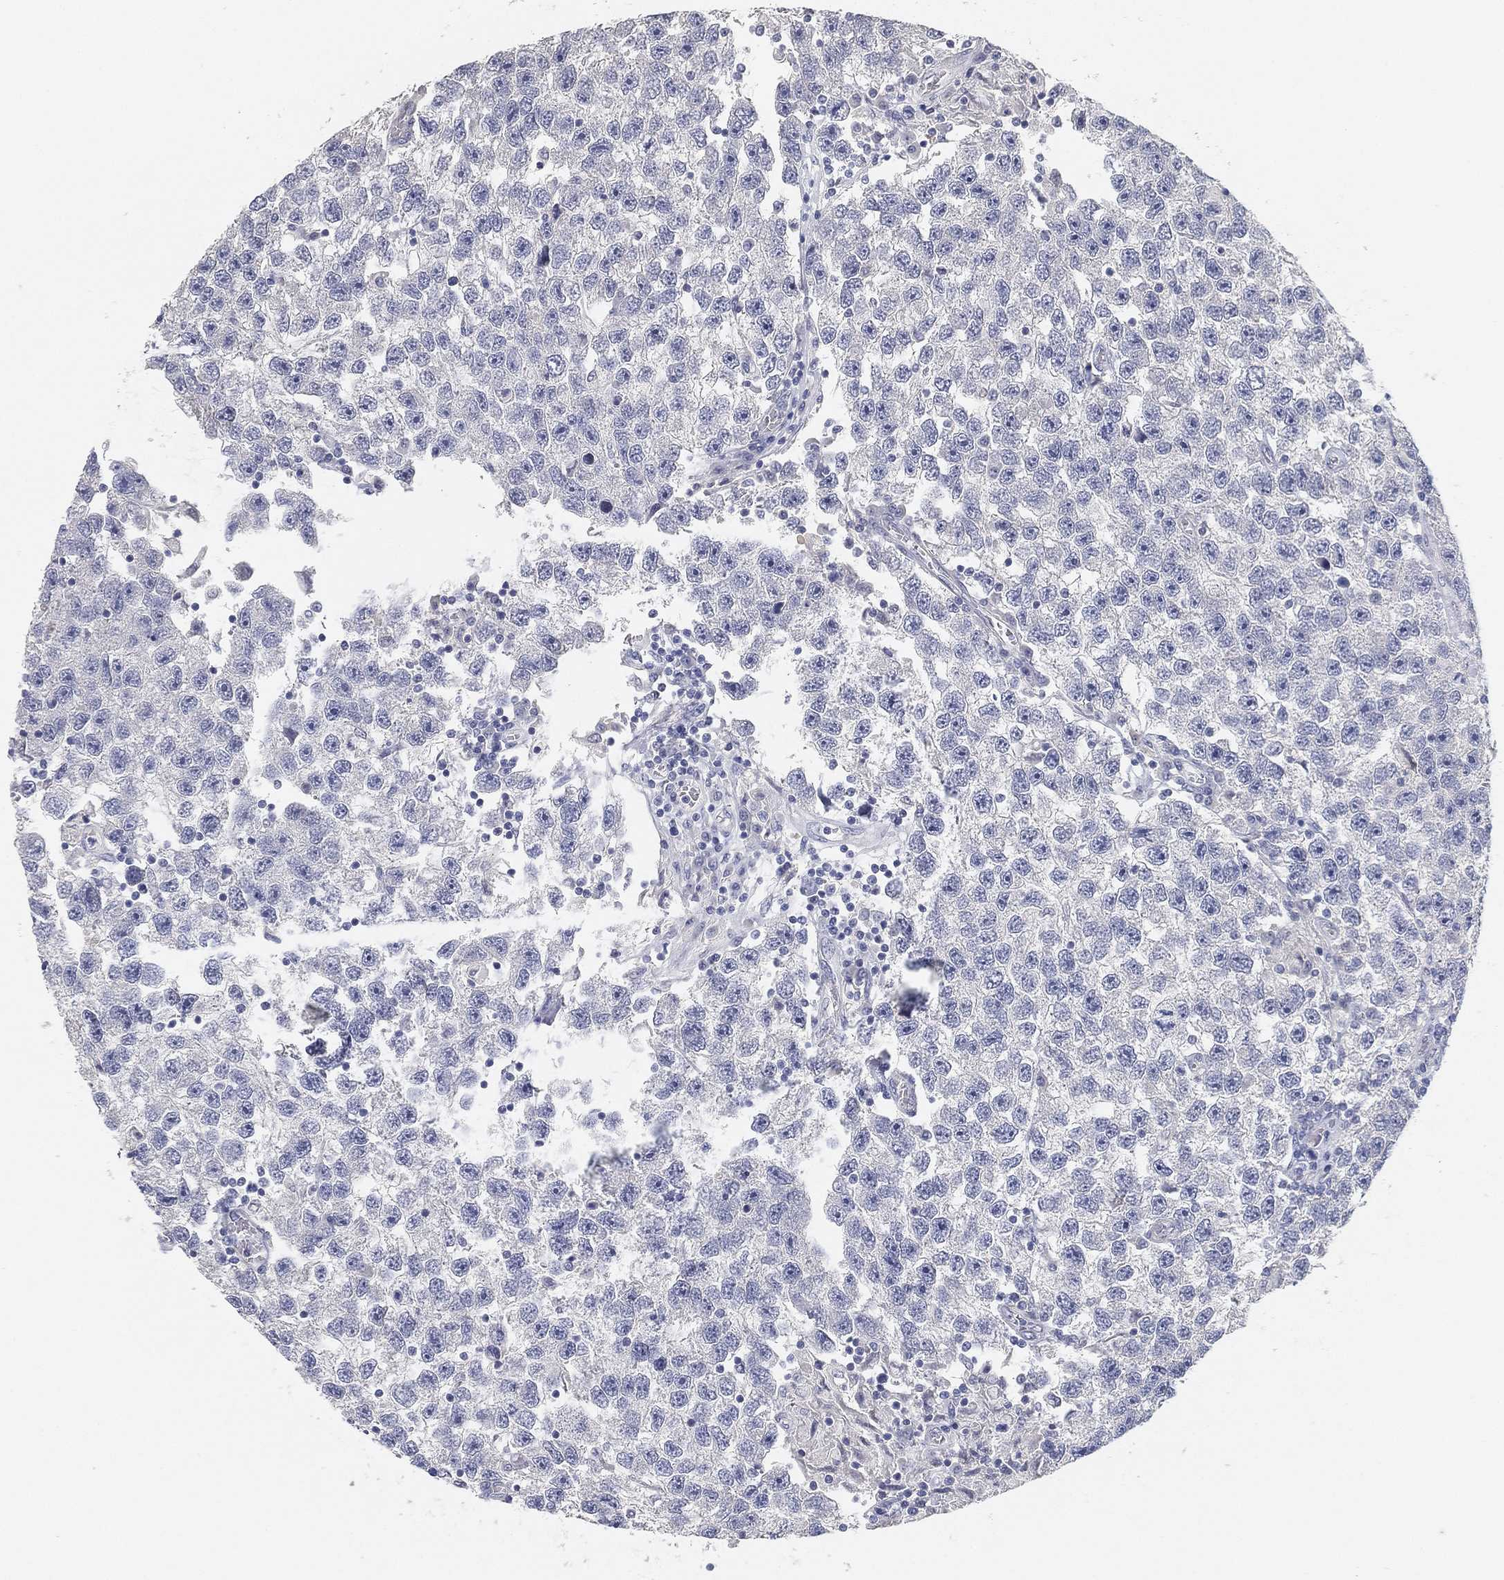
{"staining": {"intensity": "negative", "quantity": "none", "location": "none"}, "tissue": "testis cancer", "cell_type": "Tumor cells", "image_type": "cancer", "snomed": [{"axis": "morphology", "description": "Seminoma, NOS"}, {"axis": "topography", "description": "Testis"}], "caption": "DAB immunohistochemical staining of testis seminoma displays no significant staining in tumor cells.", "gene": "GPR61", "patient": {"sex": "male", "age": 26}}